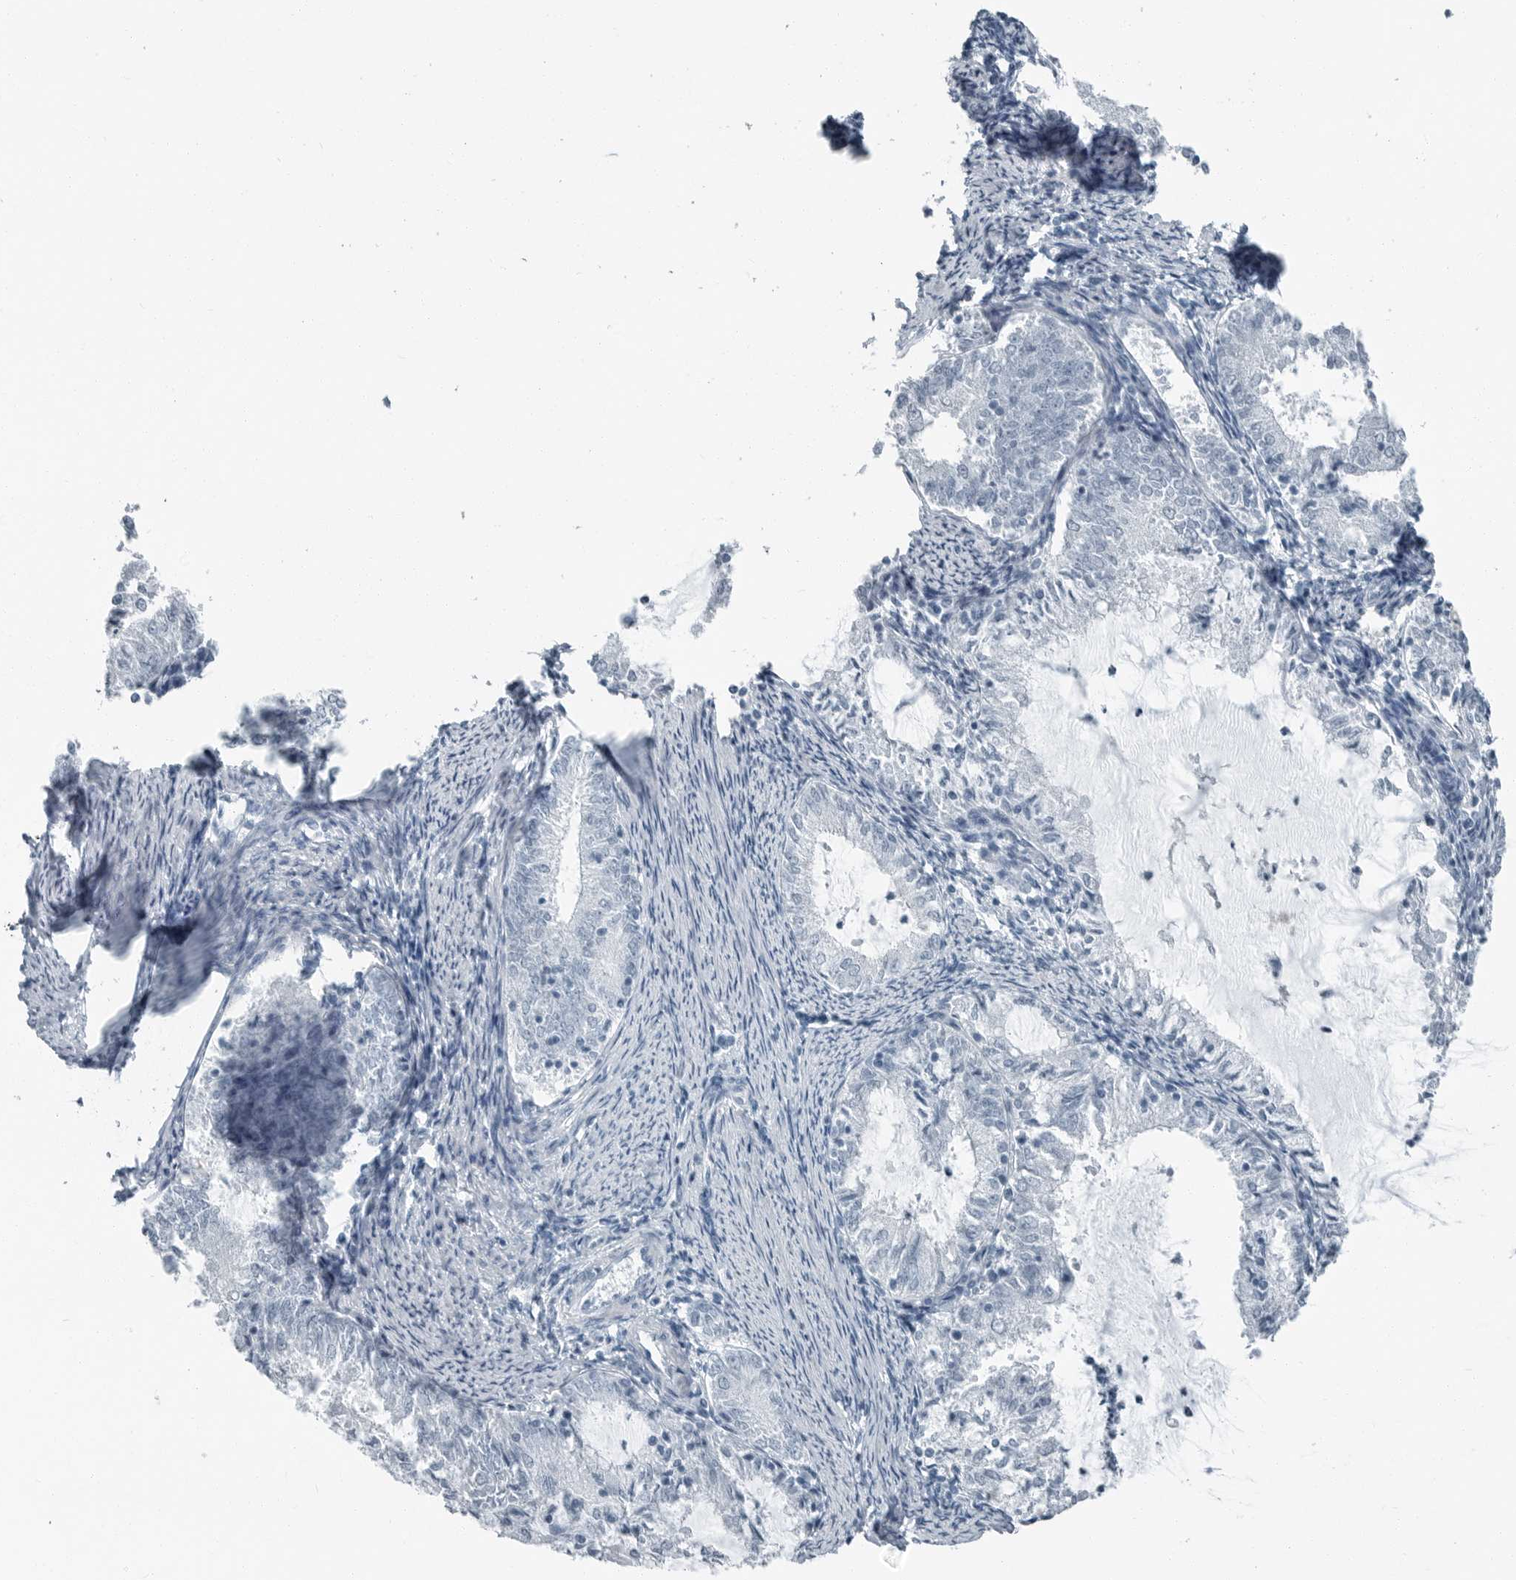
{"staining": {"intensity": "negative", "quantity": "none", "location": "none"}, "tissue": "endometrial cancer", "cell_type": "Tumor cells", "image_type": "cancer", "snomed": [{"axis": "morphology", "description": "Adenocarcinoma, NOS"}, {"axis": "topography", "description": "Endometrium"}], "caption": "Tumor cells show no significant protein positivity in endometrial cancer.", "gene": "FABP6", "patient": {"sex": "female", "age": 57}}